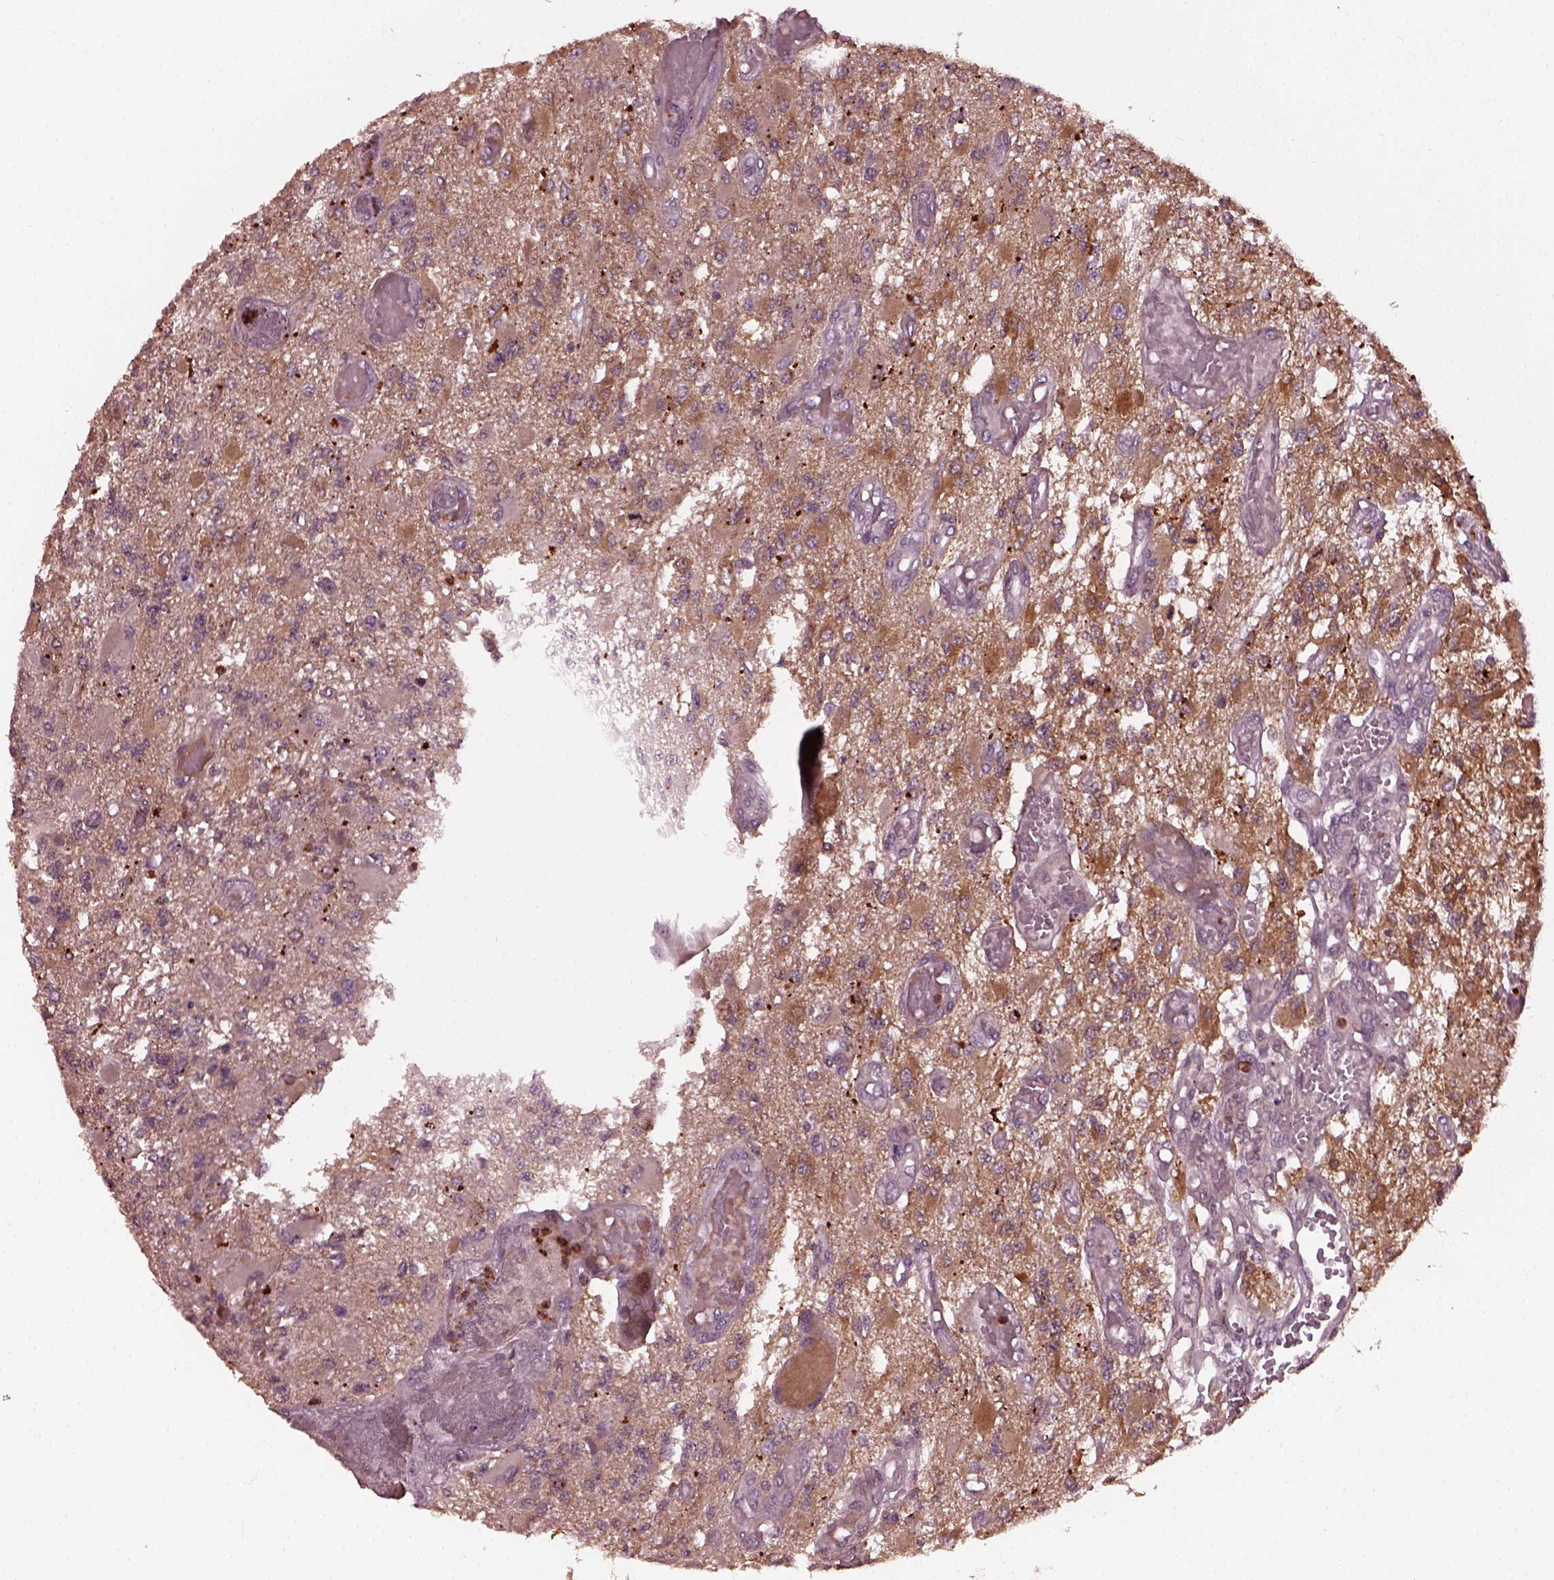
{"staining": {"intensity": "moderate", "quantity": ">75%", "location": "cytoplasmic/membranous"}, "tissue": "glioma", "cell_type": "Tumor cells", "image_type": "cancer", "snomed": [{"axis": "morphology", "description": "Glioma, malignant, High grade"}, {"axis": "topography", "description": "Brain"}], "caption": "Immunohistochemistry (DAB (3,3'-diaminobenzidine)) staining of human high-grade glioma (malignant) reveals moderate cytoplasmic/membranous protein expression in about >75% of tumor cells. (Brightfield microscopy of DAB IHC at high magnification).", "gene": "RUFY3", "patient": {"sex": "female", "age": 63}}